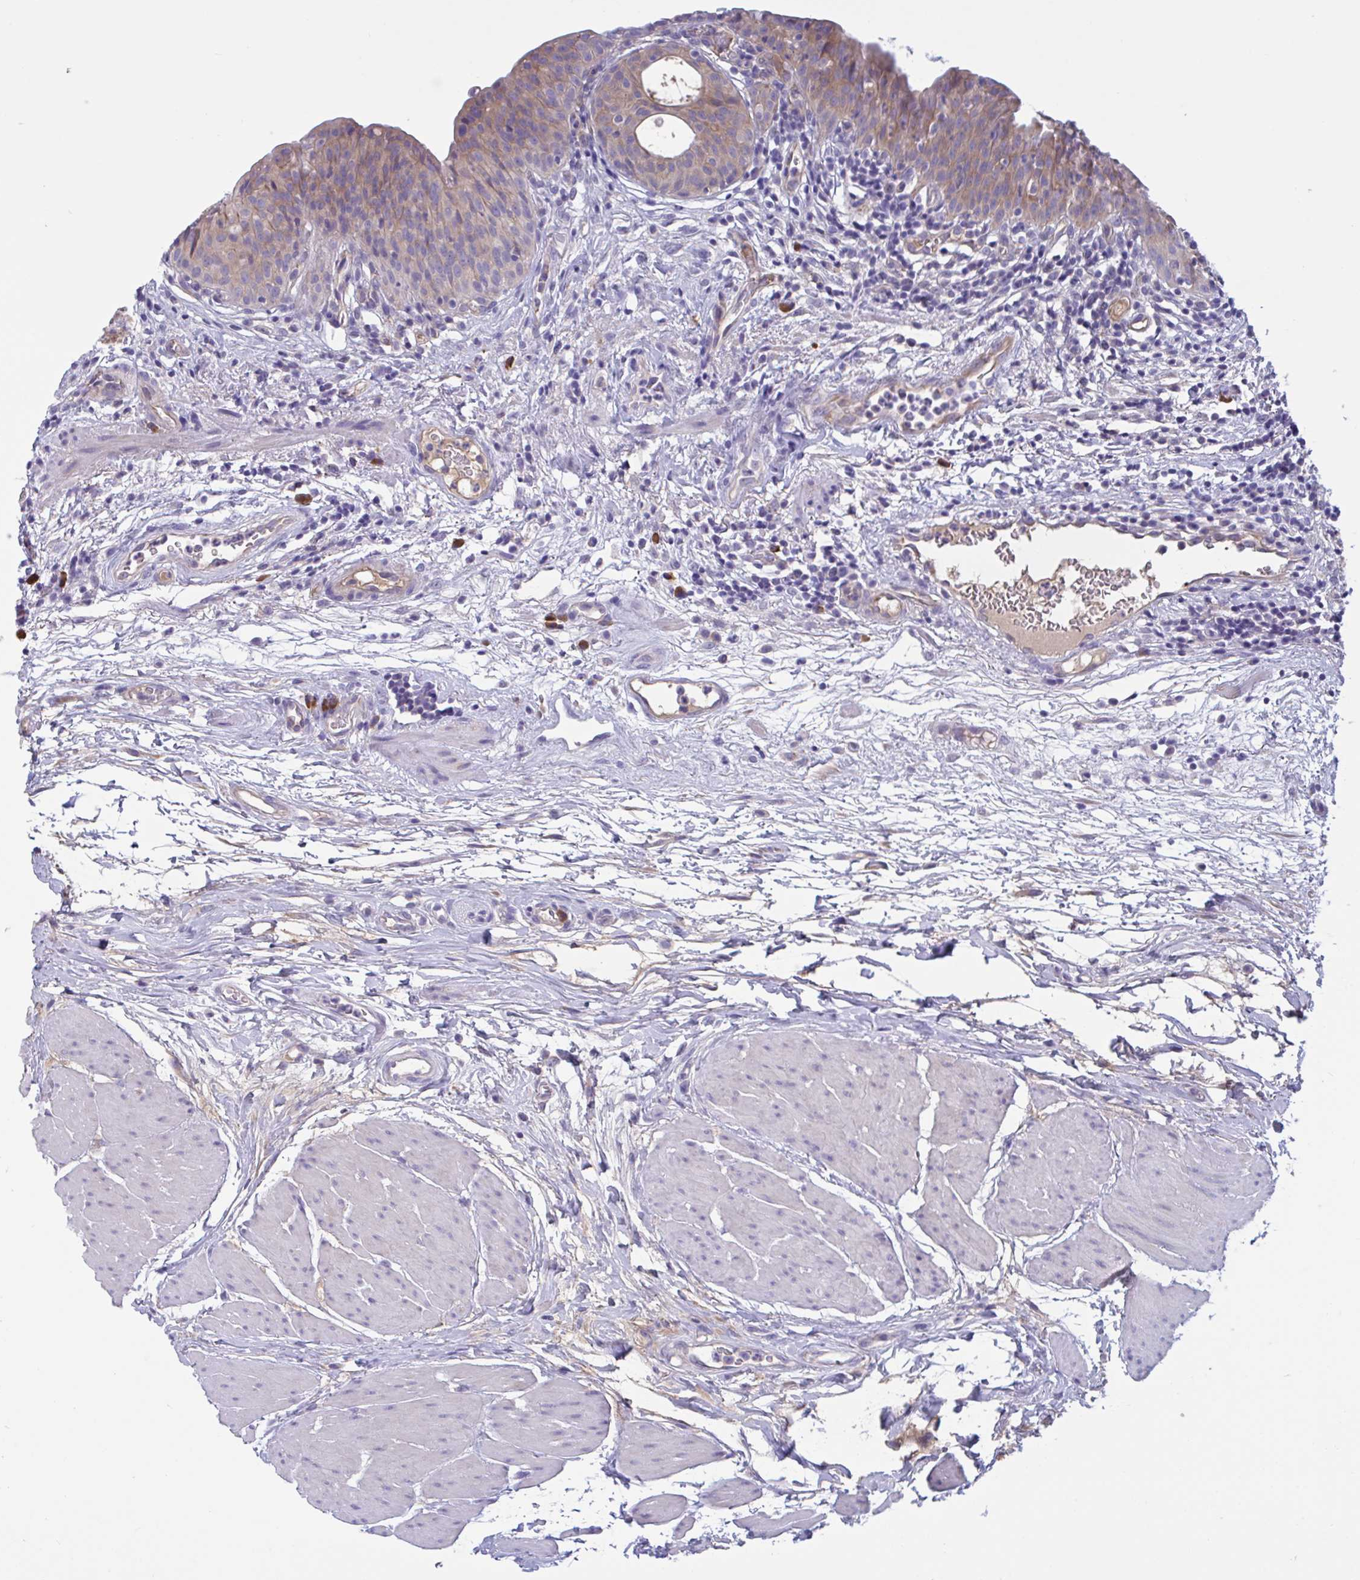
{"staining": {"intensity": "weak", "quantity": "25%-75%", "location": "cytoplasmic/membranous"}, "tissue": "urinary bladder", "cell_type": "Urothelial cells", "image_type": "normal", "snomed": [{"axis": "morphology", "description": "Normal tissue, NOS"}, {"axis": "morphology", "description": "Inflammation, NOS"}, {"axis": "topography", "description": "Urinary bladder"}], "caption": "Urinary bladder stained with a brown dye demonstrates weak cytoplasmic/membranous positive expression in approximately 25%-75% of urothelial cells.", "gene": "MS4A14", "patient": {"sex": "male", "age": 57}}